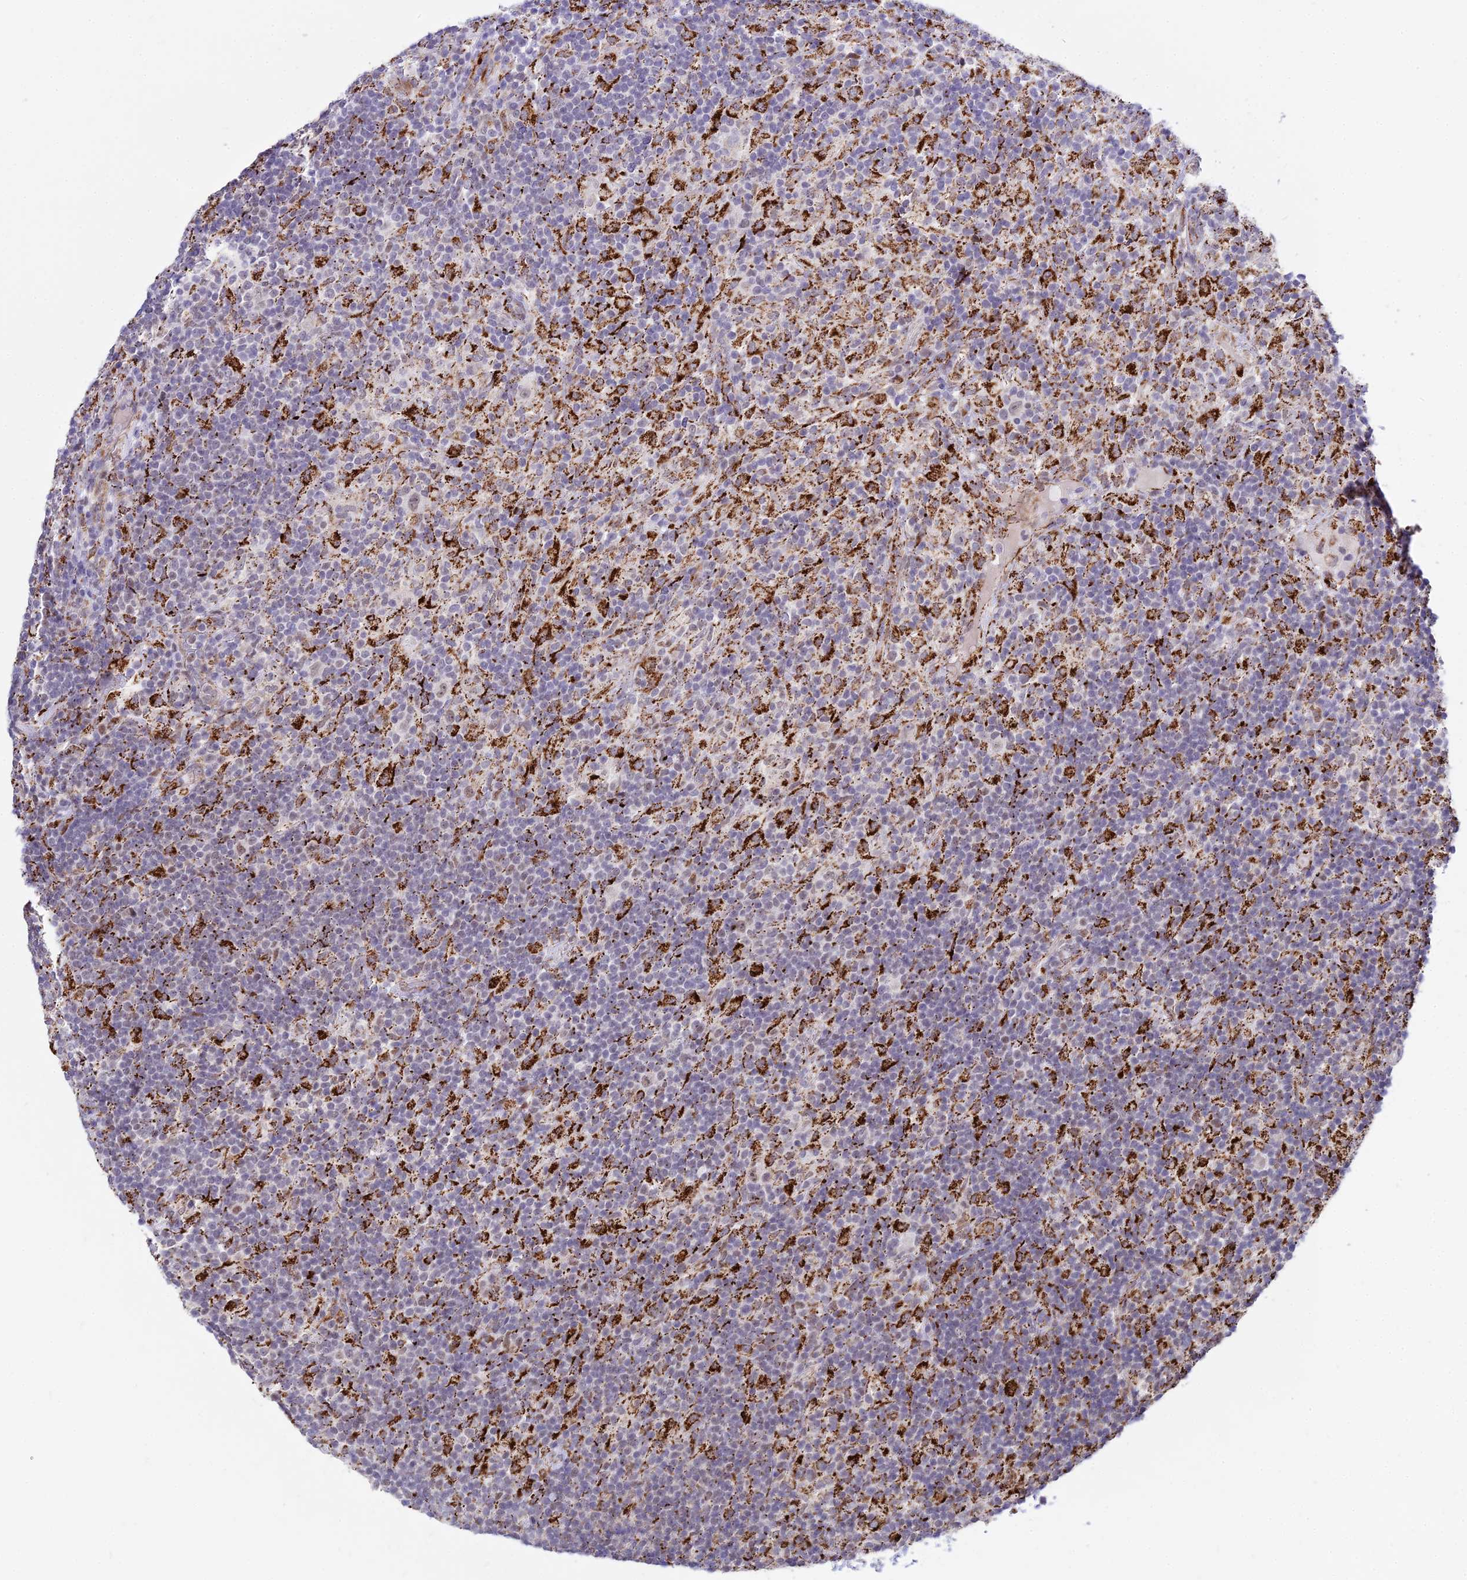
{"staining": {"intensity": "negative", "quantity": "none", "location": "none"}, "tissue": "lymphoma", "cell_type": "Tumor cells", "image_type": "cancer", "snomed": [{"axis": "morphology", "description": "Hodgkin's disease, NOS"}, {"axis": "topography", "description": "Lymph node"}], "caption": "IHC histopathology image of human Hodgkin's disease stained for a protein (brown), which displays no staining in tumor cells.", "gene": "C6orf163", "patient": {"sex": "male", "age": 70}}